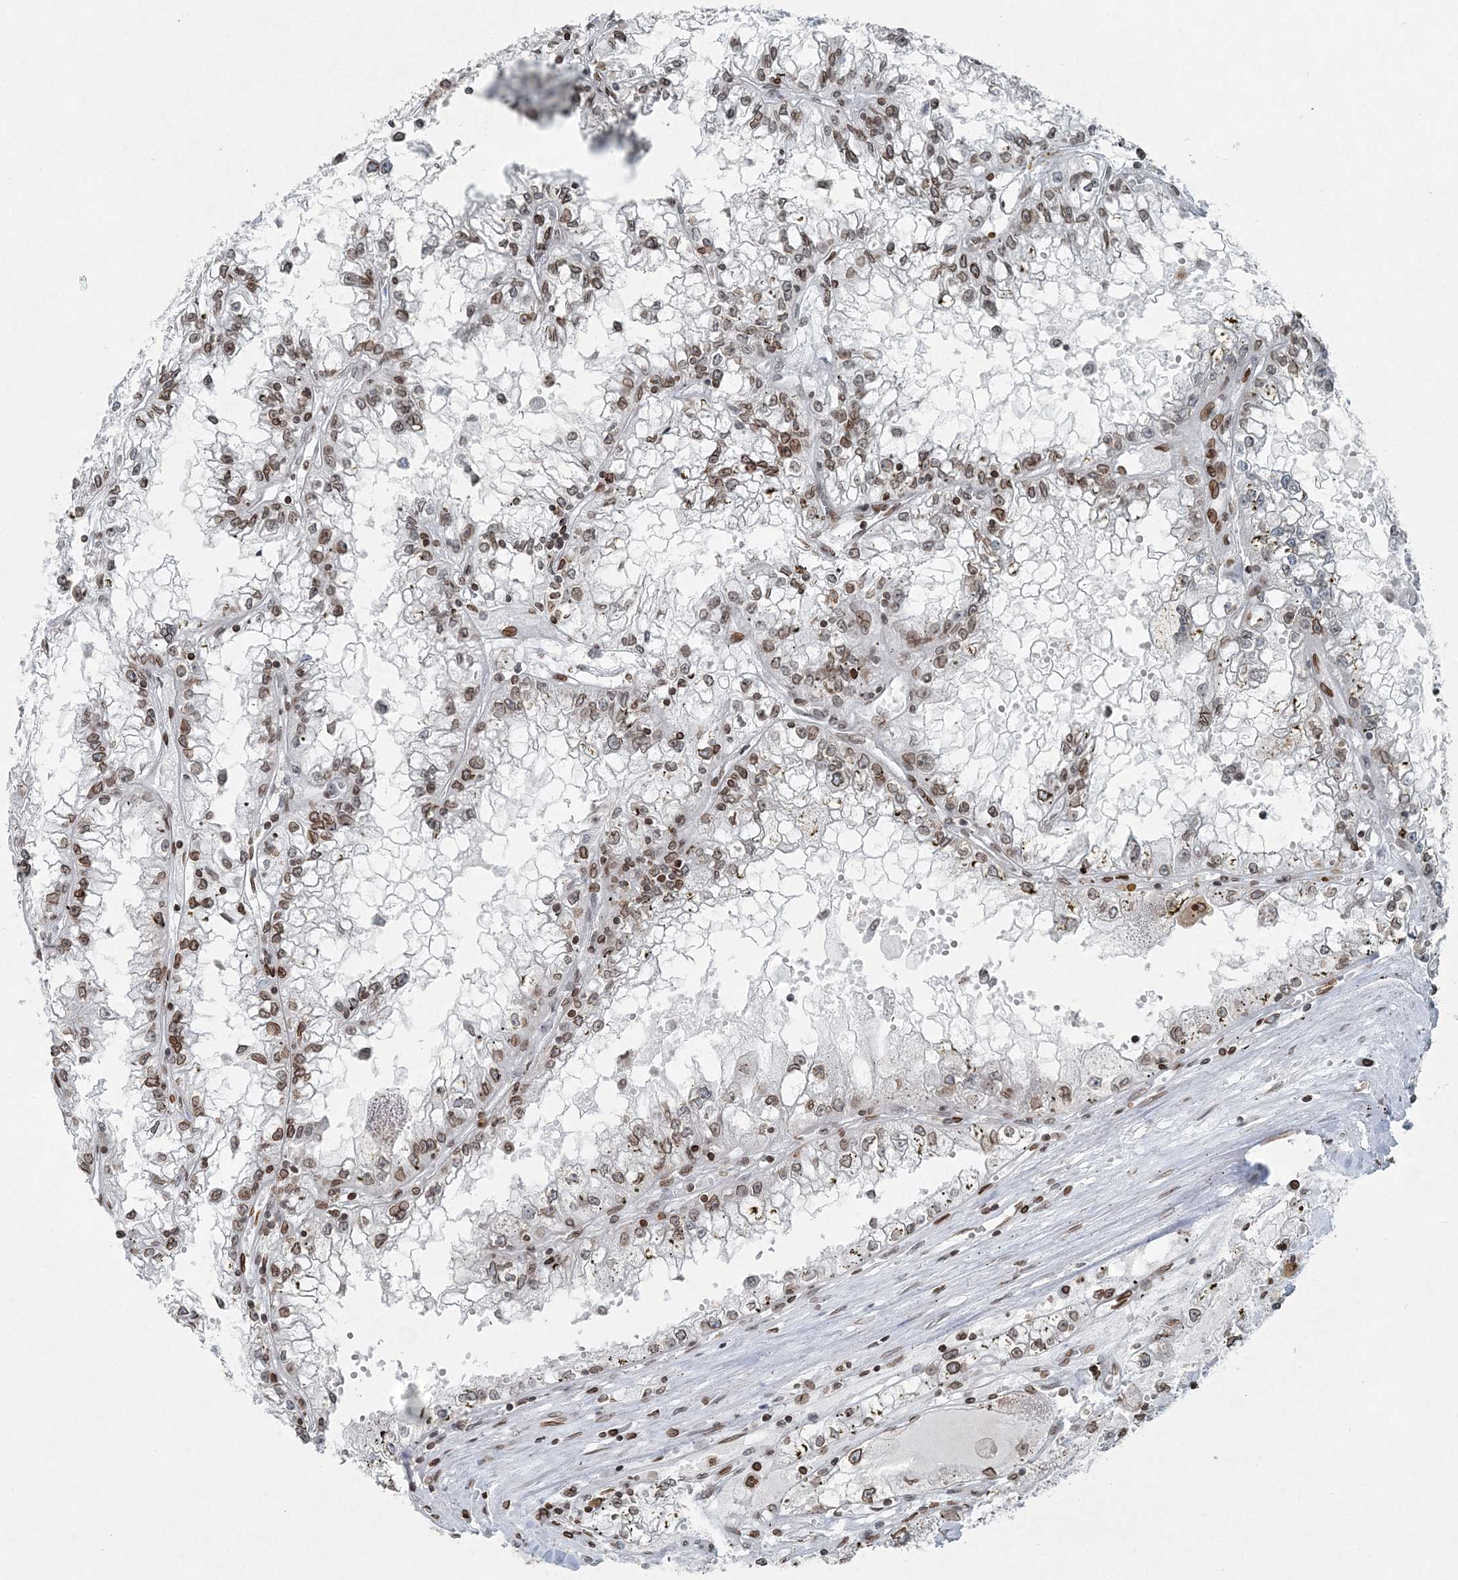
{"staining": {"intensity": "moderate", "quantity": ">75%", "location": "nuclear"}, "tissue": "renal cancer", "cell_type": "Tumor cells", "image_type": "cancer", "snomed": [{"axis": "morphology", "description": "Adenocarcinoma, NOS"}, {"axis": "topography", "description": "Kidney"}], "caption": "DAB (3,3'-diaminobenzidine) immunohistochemical staining of human renal adenocarcinoma exhibits moderate nuclear protein positivity in approximately >75% of tumor cells.", "gene": "GJD4", "patient": {"sex": "male", "age": 56}}